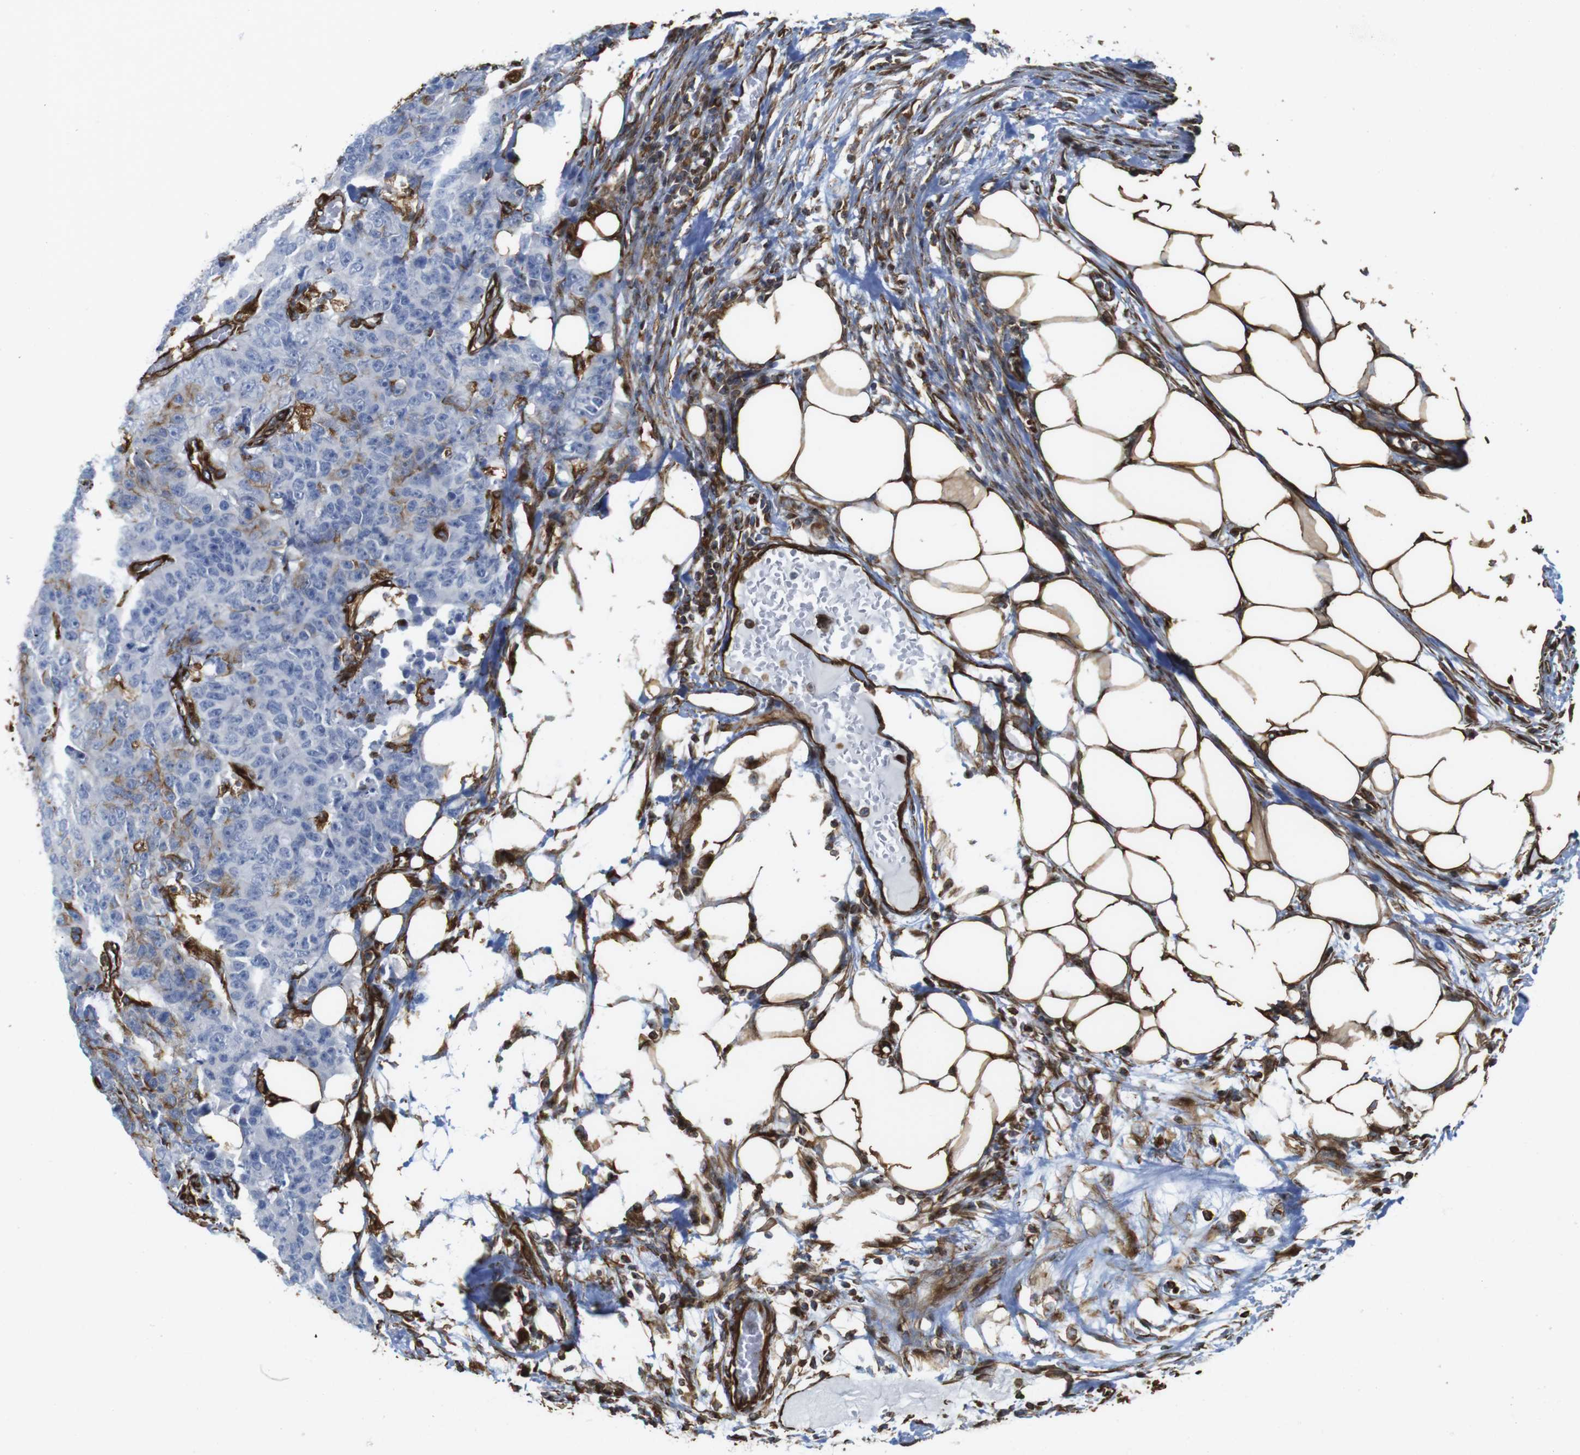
{"staining": {"intensity": "negative", "quantity": "none", "location": "none"}, "tissue": "colorectal cancer", "cell_type": "Tumor cells", "image_type": "cancer", "snomed": [{"axis": "morphology", "description": "Adenocarcinoma, NOS"}, {"axis": "topography", "description": "Colon"}], "caption": "There is no significant expression in tumor cells of colorectal cancer (adenocarcinoma).", "gene": "RALGPS1", "patient": {"sex": "female", "age": 86}}